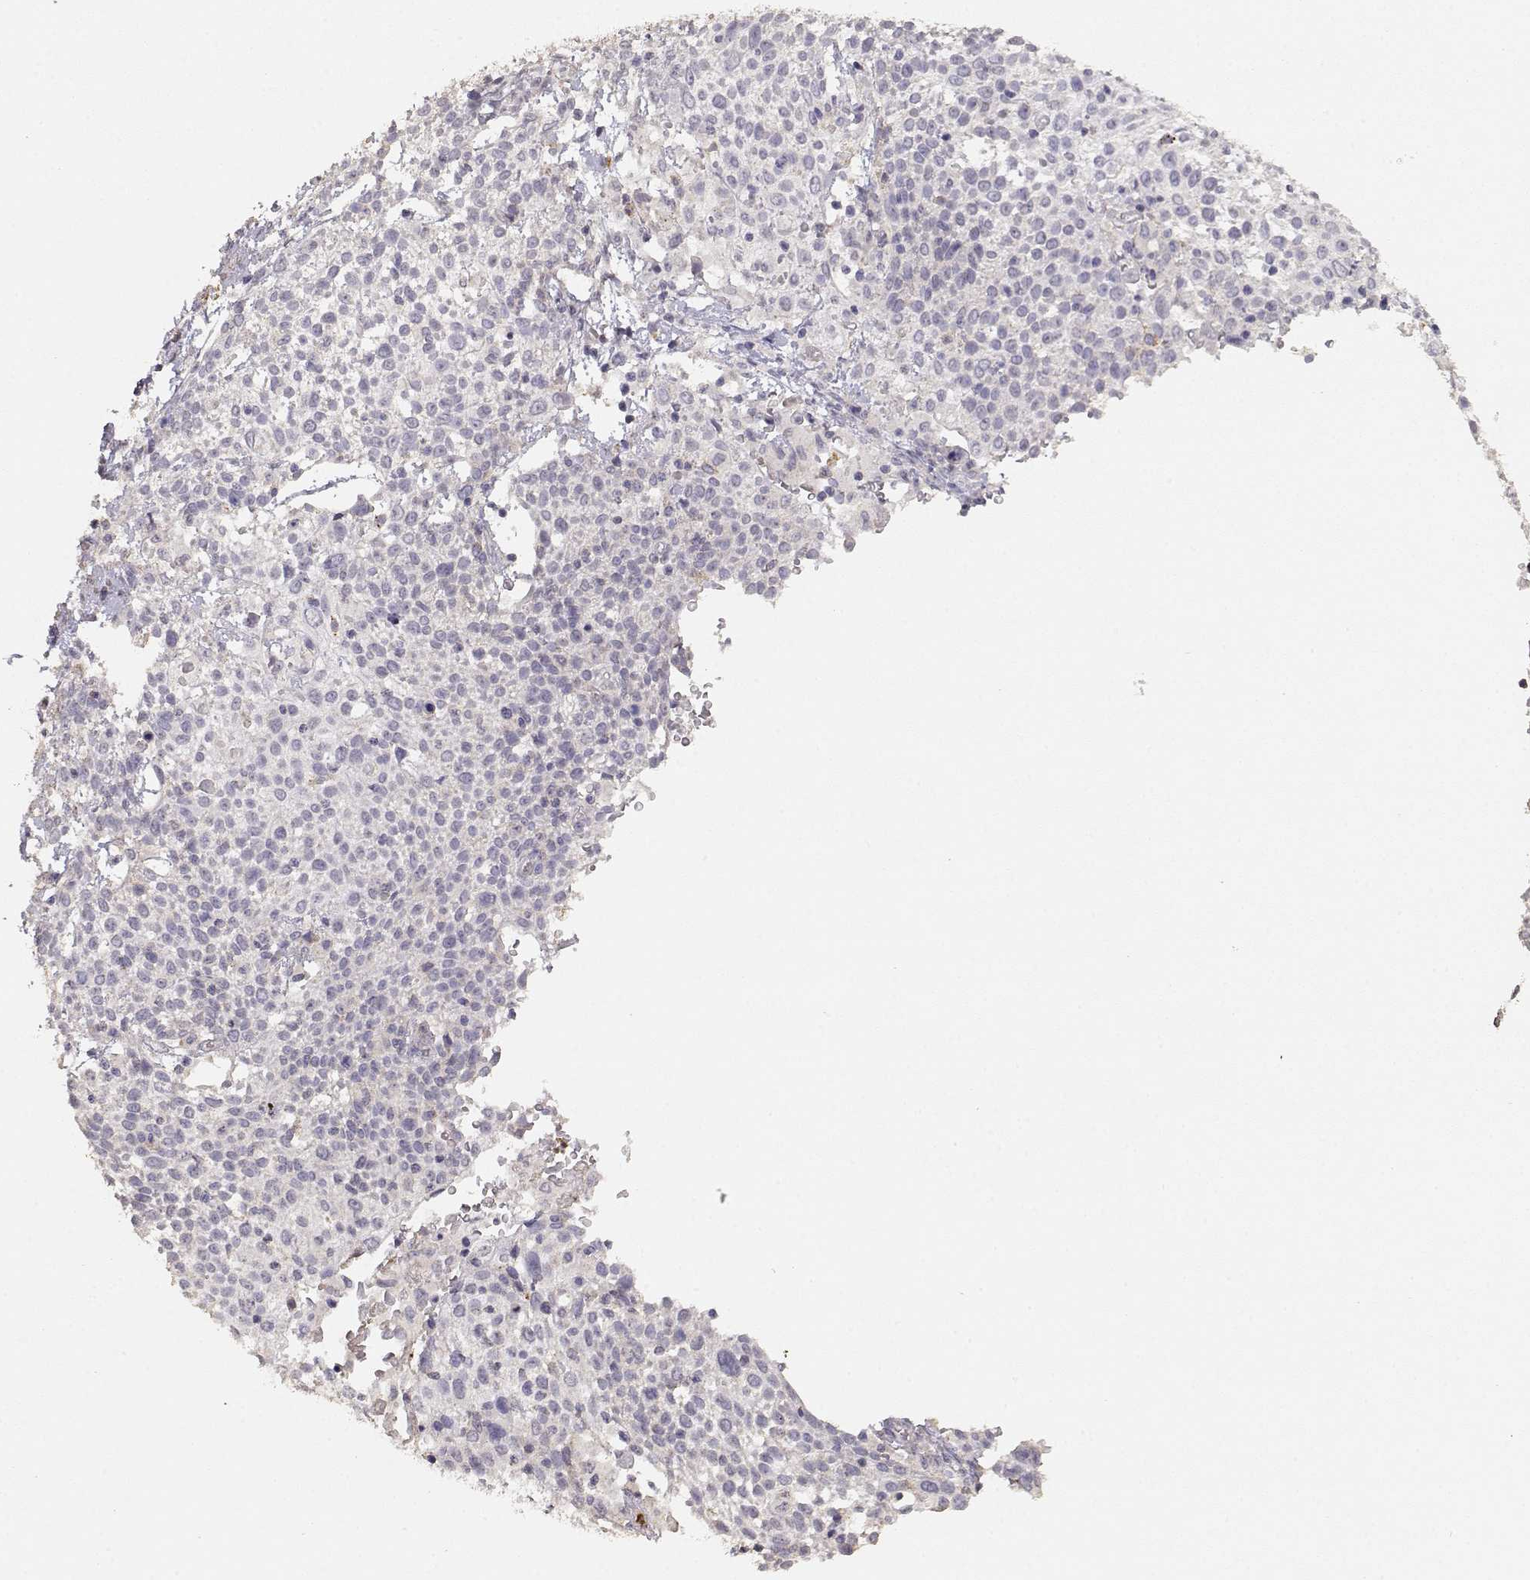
{"staining": {"intensity": "negative", "quantity": "none", "location": "none"}, "tissue": "cervical cancer", "cell_type": "Tumor cells", "image_type": "cancer", "snomed": [{"axis": "morphology", "description": "Squamous cell carcinoma, NOS"}, {"axis": "topography", "description": "Cervix"}], "caption": "Squamous cell carcinoma (cervical) was stained to show a protein in brown. There is no significant expression in tumor cells. (Stains: DAB (3,3'-diaminobenzidine) IHC with hematoxylin counter stain, Microscopy: brightfield microscopy at high magnification).", "gene": "TNFRSF10C", "patient": {"sex": "female", "age": 61}}